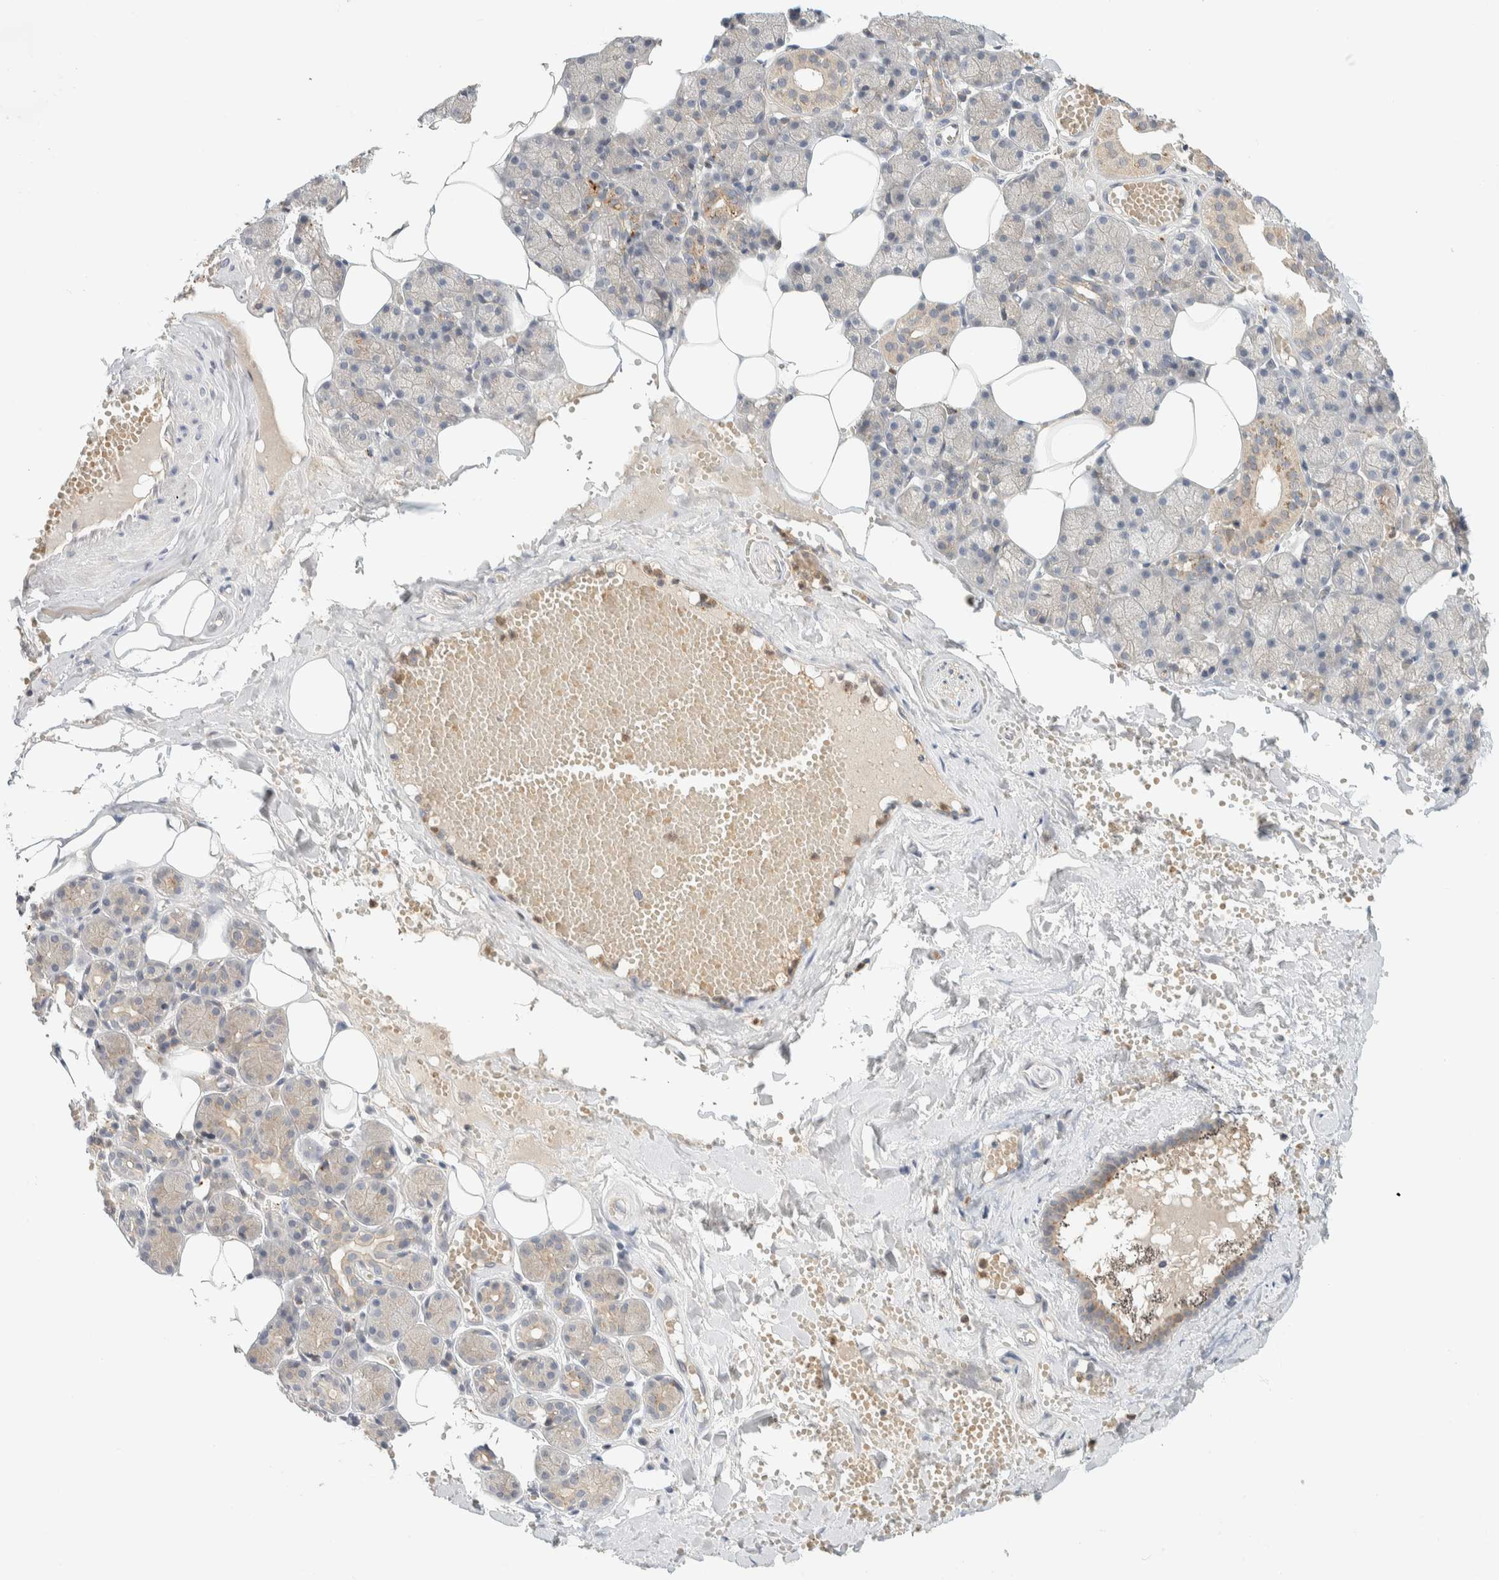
{"staining": {"intensity": "moderate", "quantity": "<25%", "location": "cytoplasmic/membranous"}, "tissue": "salivary gland", "cell_type": "Glandular cells", "image_type": "normal", "snomed": [{"axis": "morphology", "description": "Normal tissue, NOS"}, {"axis": "topography", "description": "Salivary gland"}], "caption": "Normal salivary gland demonstrates moderate cytoplasmic/membranous staining in approximately <25% of glandular cells, visualized by immunohistochemistry.", "gene": "GCLM", "patient": {"sex": "male", "age": 62}}